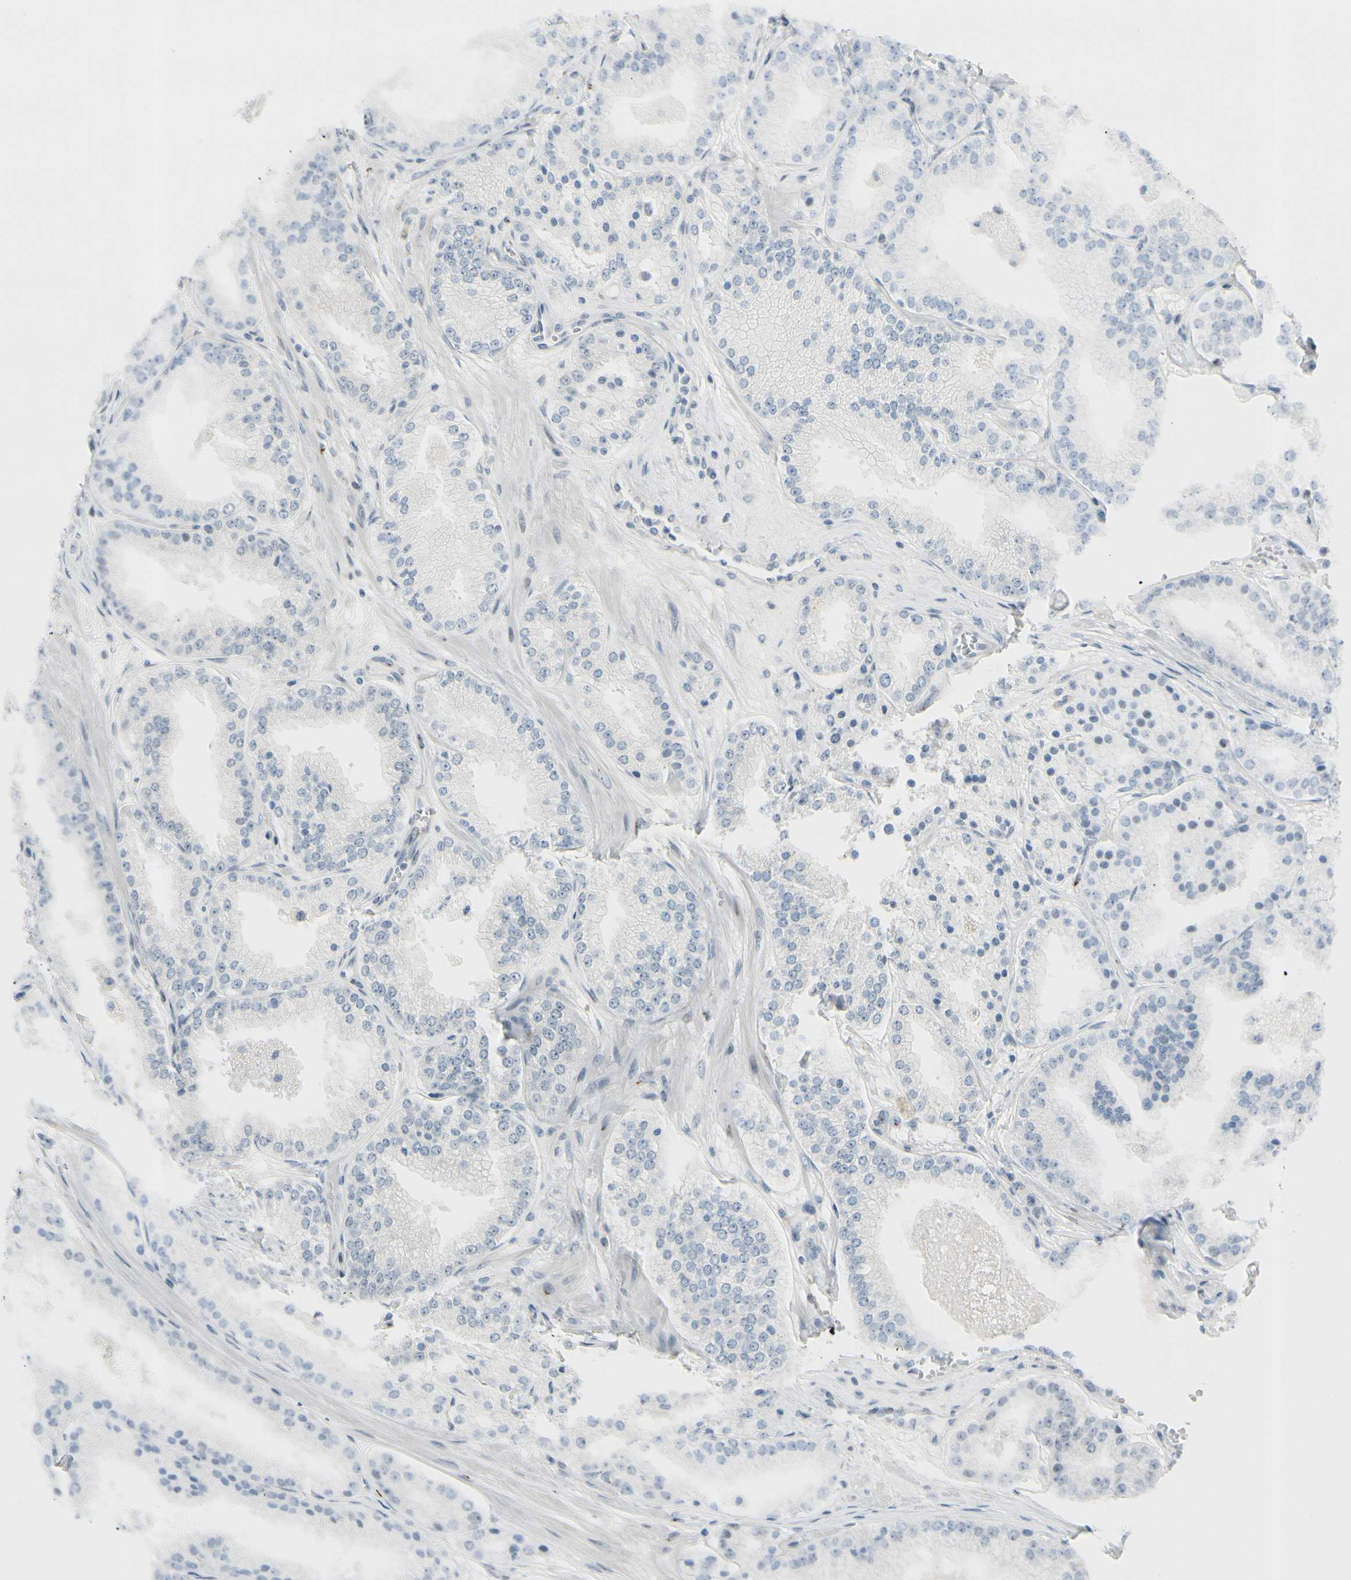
{"staining": {"intensity": "negative", "quantity": "none", "location": "none"}, "tissue": "prostate cancer", "cell_type": "Tumor cells", "image_type": "cancer", "snomed": [{"axis": "morphology", "description": "Adenocarcinoma, High grade"}, {"axis": "topography", "description": "Prostate"}], "caption": "High magnification brightfield microscopy of prostate high-grade adenocarcinoma stained with DAB (brown) and counterstained with hematoxylin (blue): tumor cells show no significant expression.", "gene": "B4GALNT1", "patient": {"sex": "male", "age": 61}}